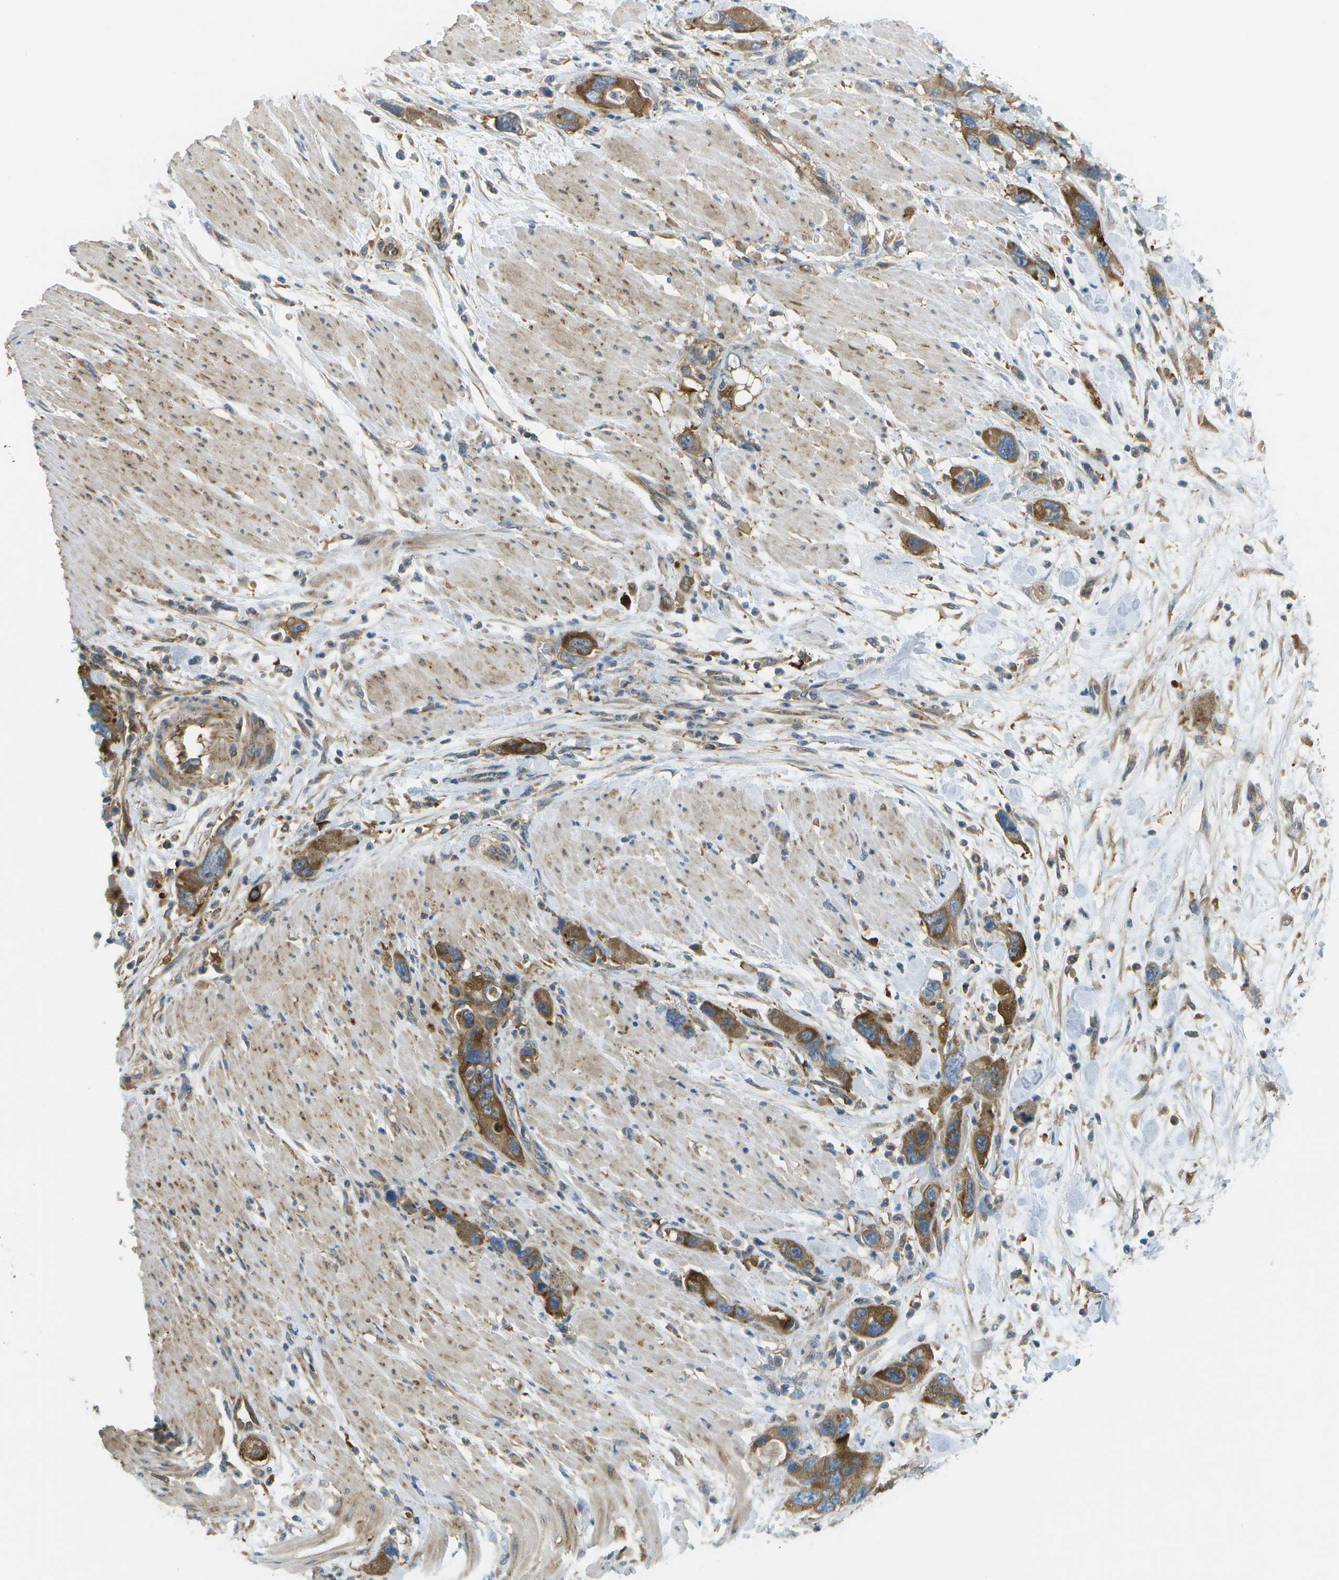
{"staining": {"intensity": "strong", "quantity": ">75%", "location": "cytoplasmic/membranous"}, "tissue": "pancreatic cancer", "cell_type": "Tumor cells", "image_type": "cancer", "snomed": [{"axis": "morphology", "description": "Normal tissue, NOS"}, {"axis": "morphology", "description": "Adenocarcinoma, NOS"}, {"axis": "topography", "description": "Pancreas"}], "caption": "This histopathology image demonstrates immunohistochemistry (IHC) staining of pancreatic cancer, with high strong cytoplasmic/membranous staining in about >75% of tumor cells.", "gene": "WNK2", "patient": {"sex": "female", "age": 71}}